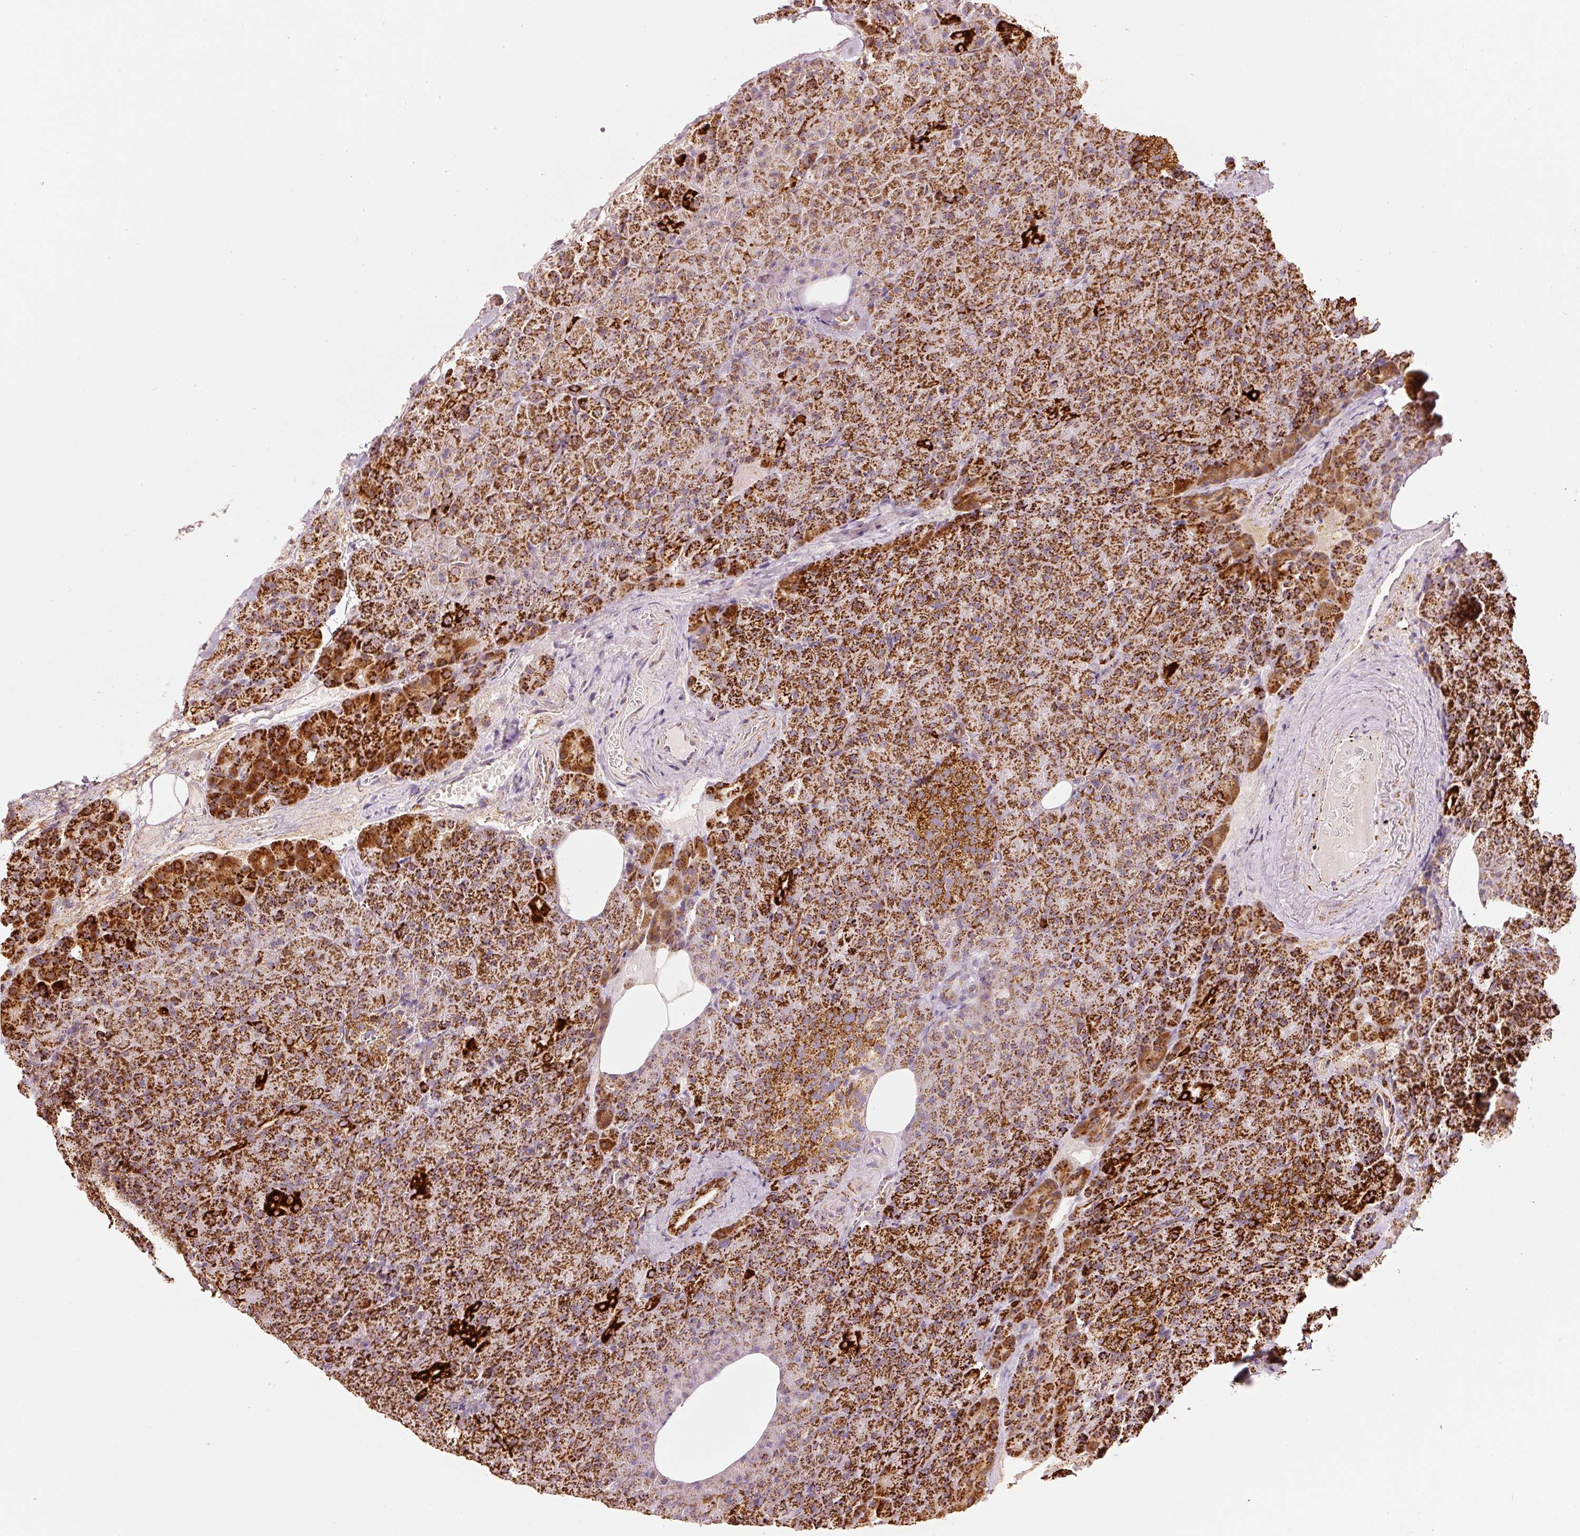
{"staining": {"intensity": "strong", "quantity": ">75%", "location": "cytoplasmic/membranous"}, "tissue": "pancreas", "cell_type": "Exocrine glandular cells", "image_type": "normal", "snomed": [{"axis": "morphology", "description": "Normal tissue, NOS"}, {"axis": "topography", "description": "Pancreas"}], "caption": "Protein expression analysis of normal pancreas displays strong cytoplasmic/membranous staining in about >75% of exocrine glandular cells.", "gene": "UQCRC1", "patient": {"sex": "female", "age": 74}}